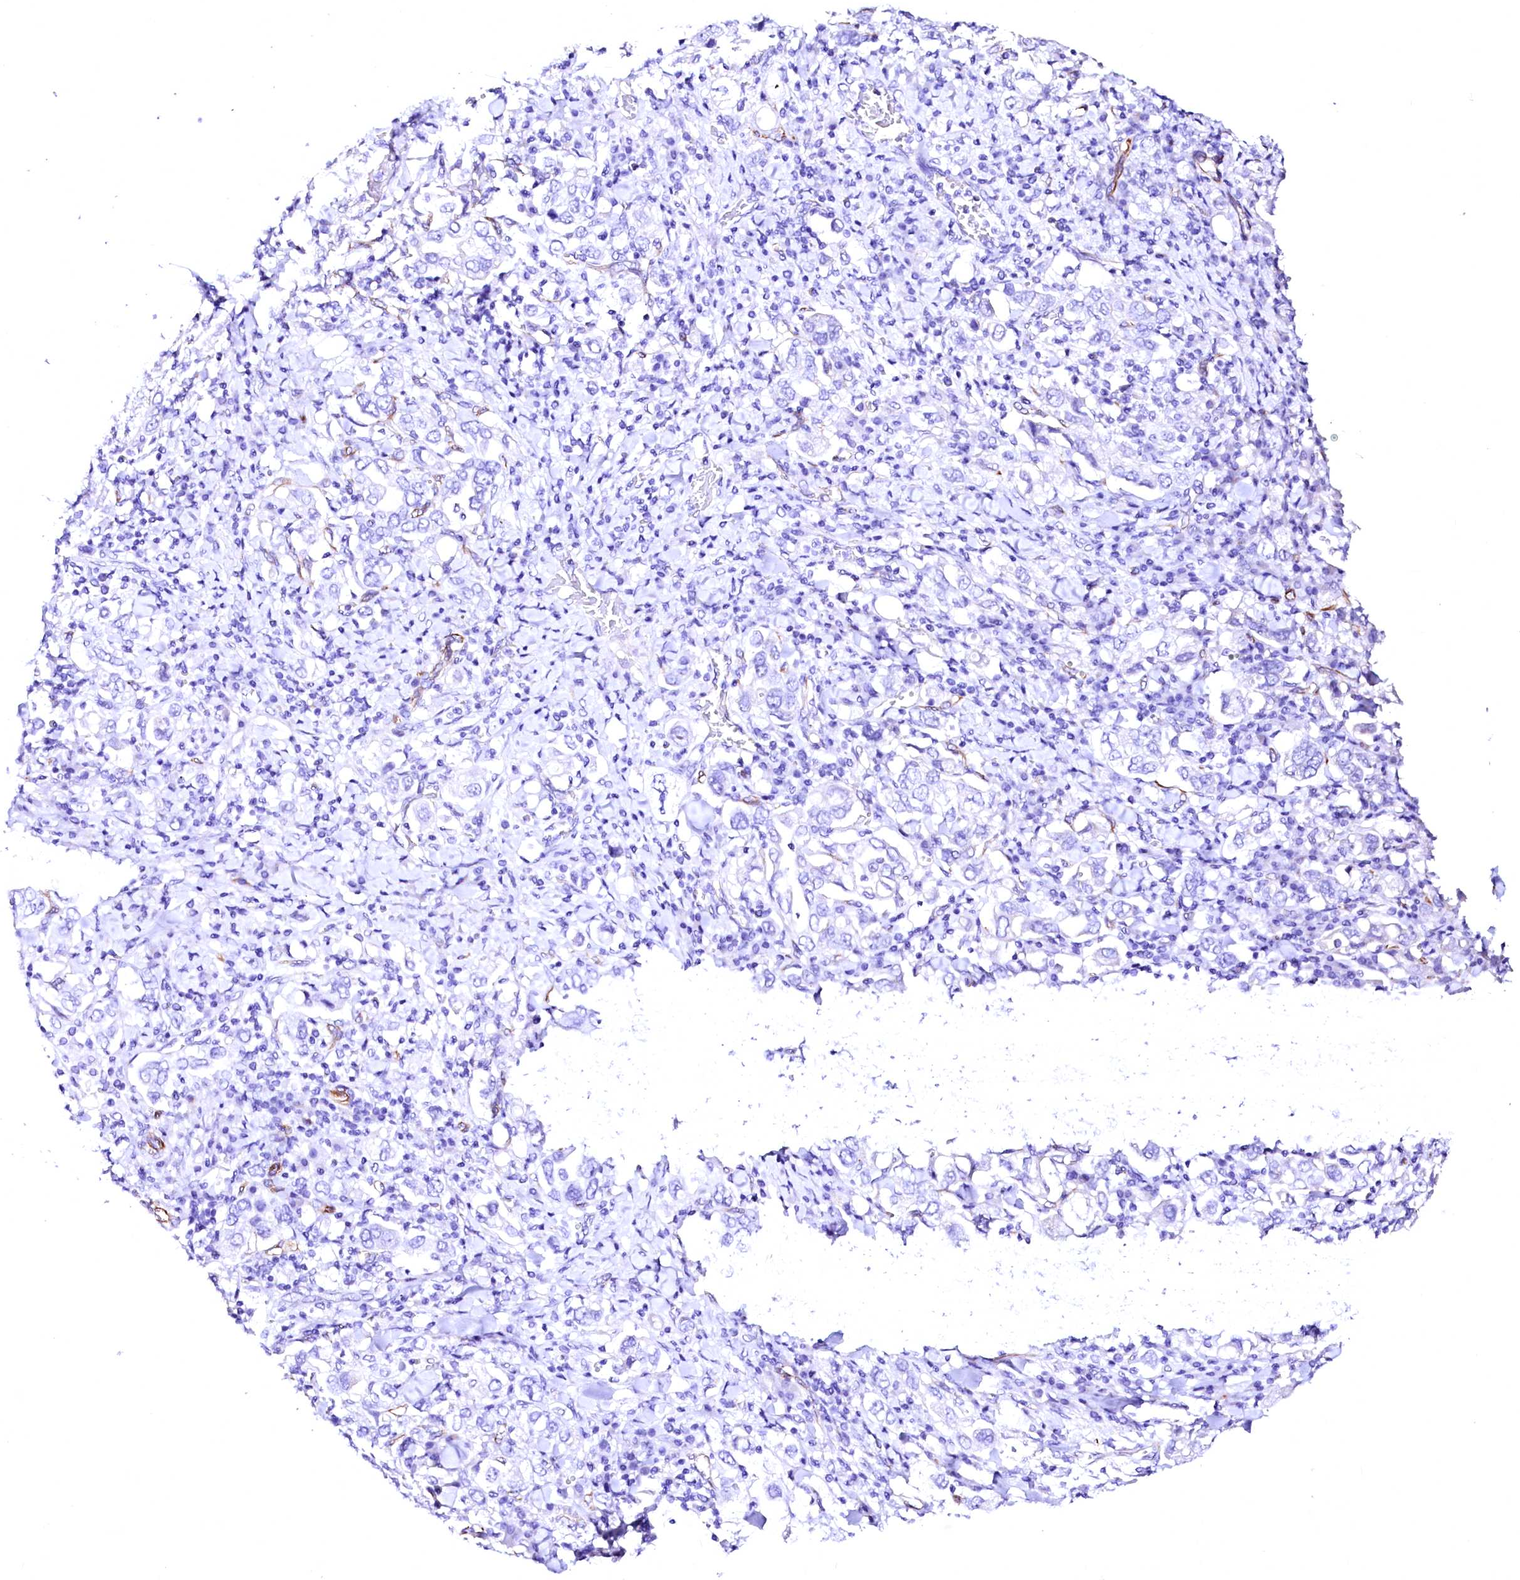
{"staining": {"intensity": "negative", "quantity": "none", "location": "none"}, "tissue": "stomach cancer", "cell_type": "Tumor cells", "image_type": "cancer", "snomed": [{"axis": "morphology", "description": "Adenocarcinoma, NOS"}, {"axis": "topography", "description": "Stomach, upper"}], "caption": "Immunohistochemistry micrograph of human stomach adenocarcinoma stained for a protein (brown), which reveals no staining in tumor cells.", "gene": "SFR1", "patient": {"sex": "male", "age": 62}}